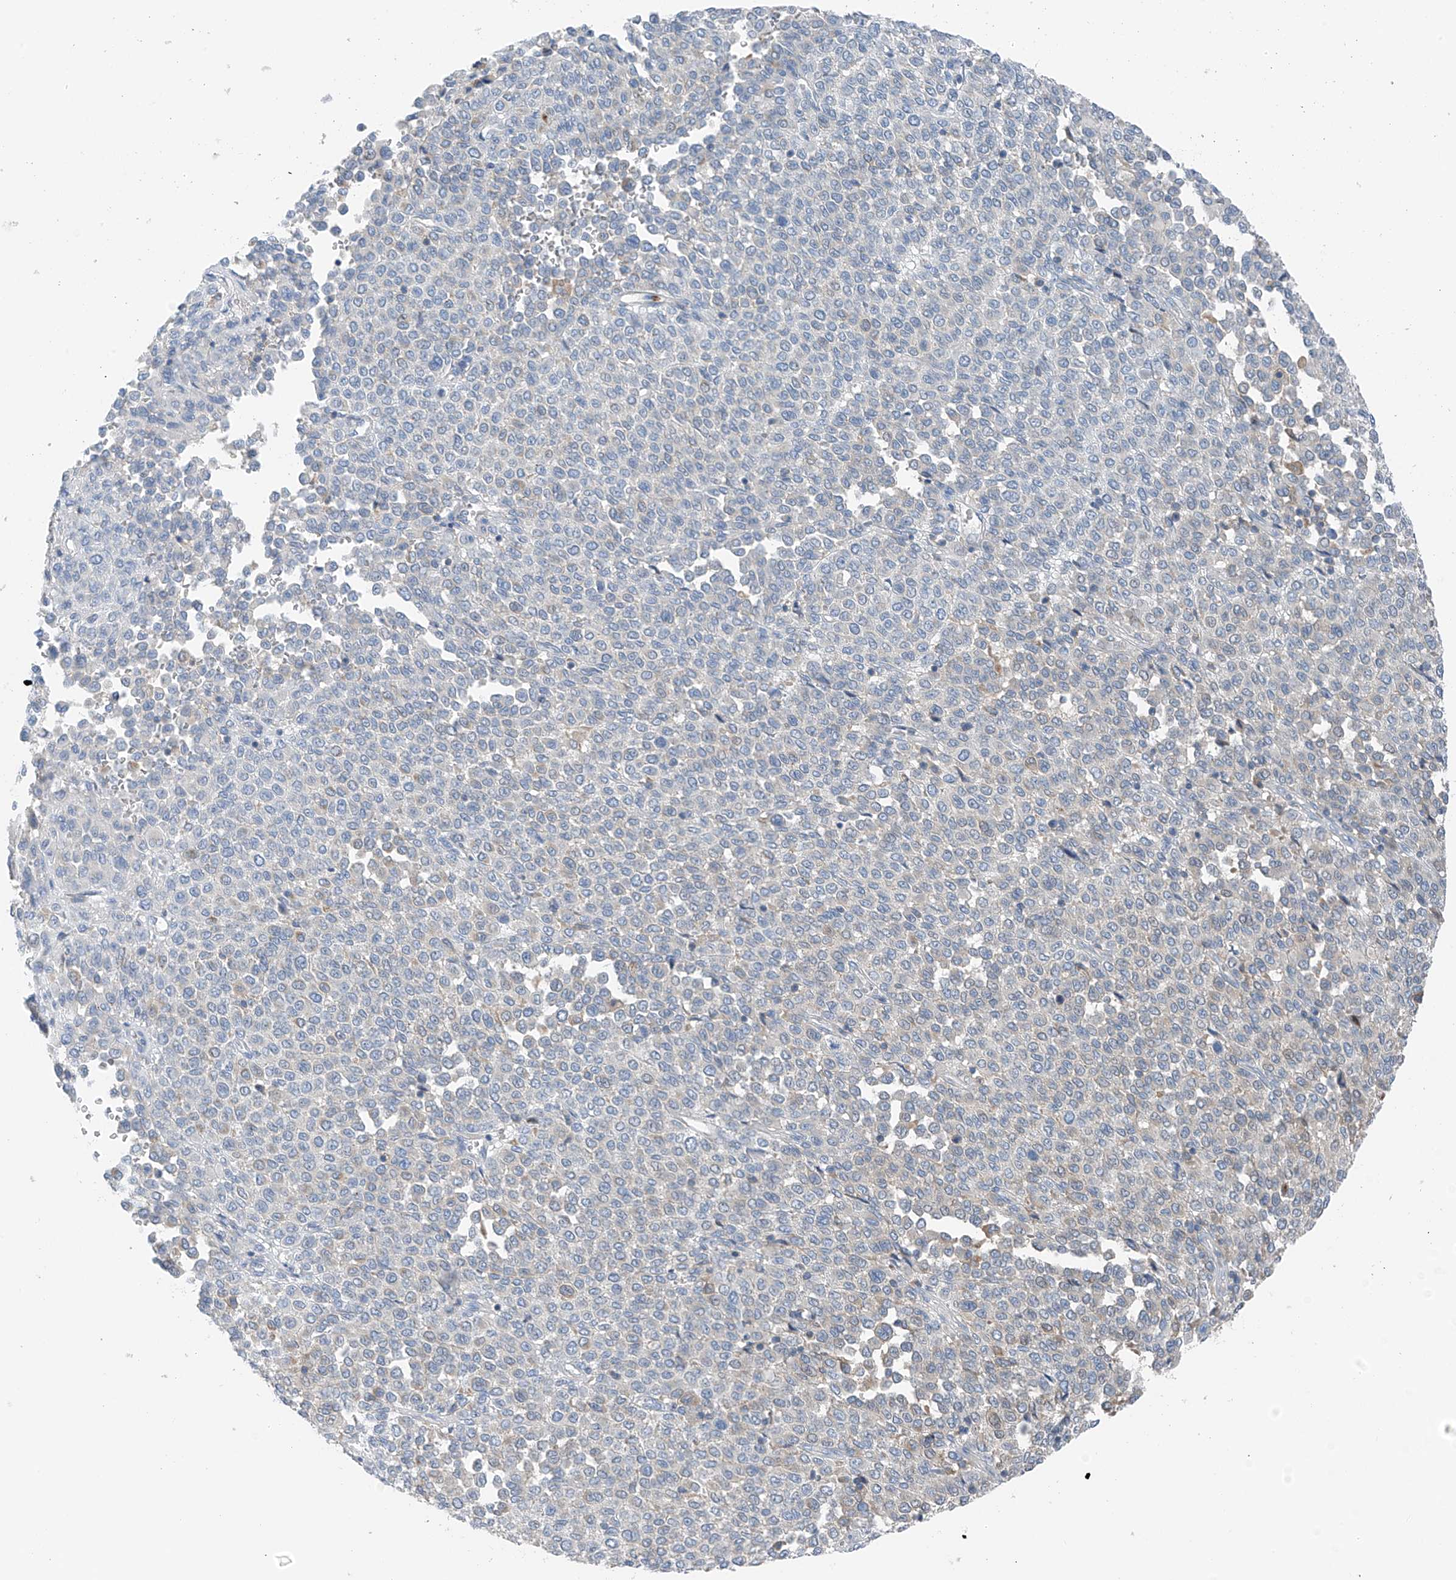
{"staining": {"intensity": "negative", "quantity": "none", "location": "none"}, "tissue": "melanoma", "cell_type": "Tumor cells", "image_type": "cancer", "snomed": [{"axis": "morphology", "description": "Malignant melanoma, Metastatic site"}, {"axis": "topography", "description": "Pancreas"}], "caption": "Histopathology image shows no significant protein expression in tumor cells of melanoma. The staining is performed using DAB brown chromogen with nuclei counter-stained in using hematoxylin.", "gene": "NALCN", "patient": {"sex": "female", "age": 30}}